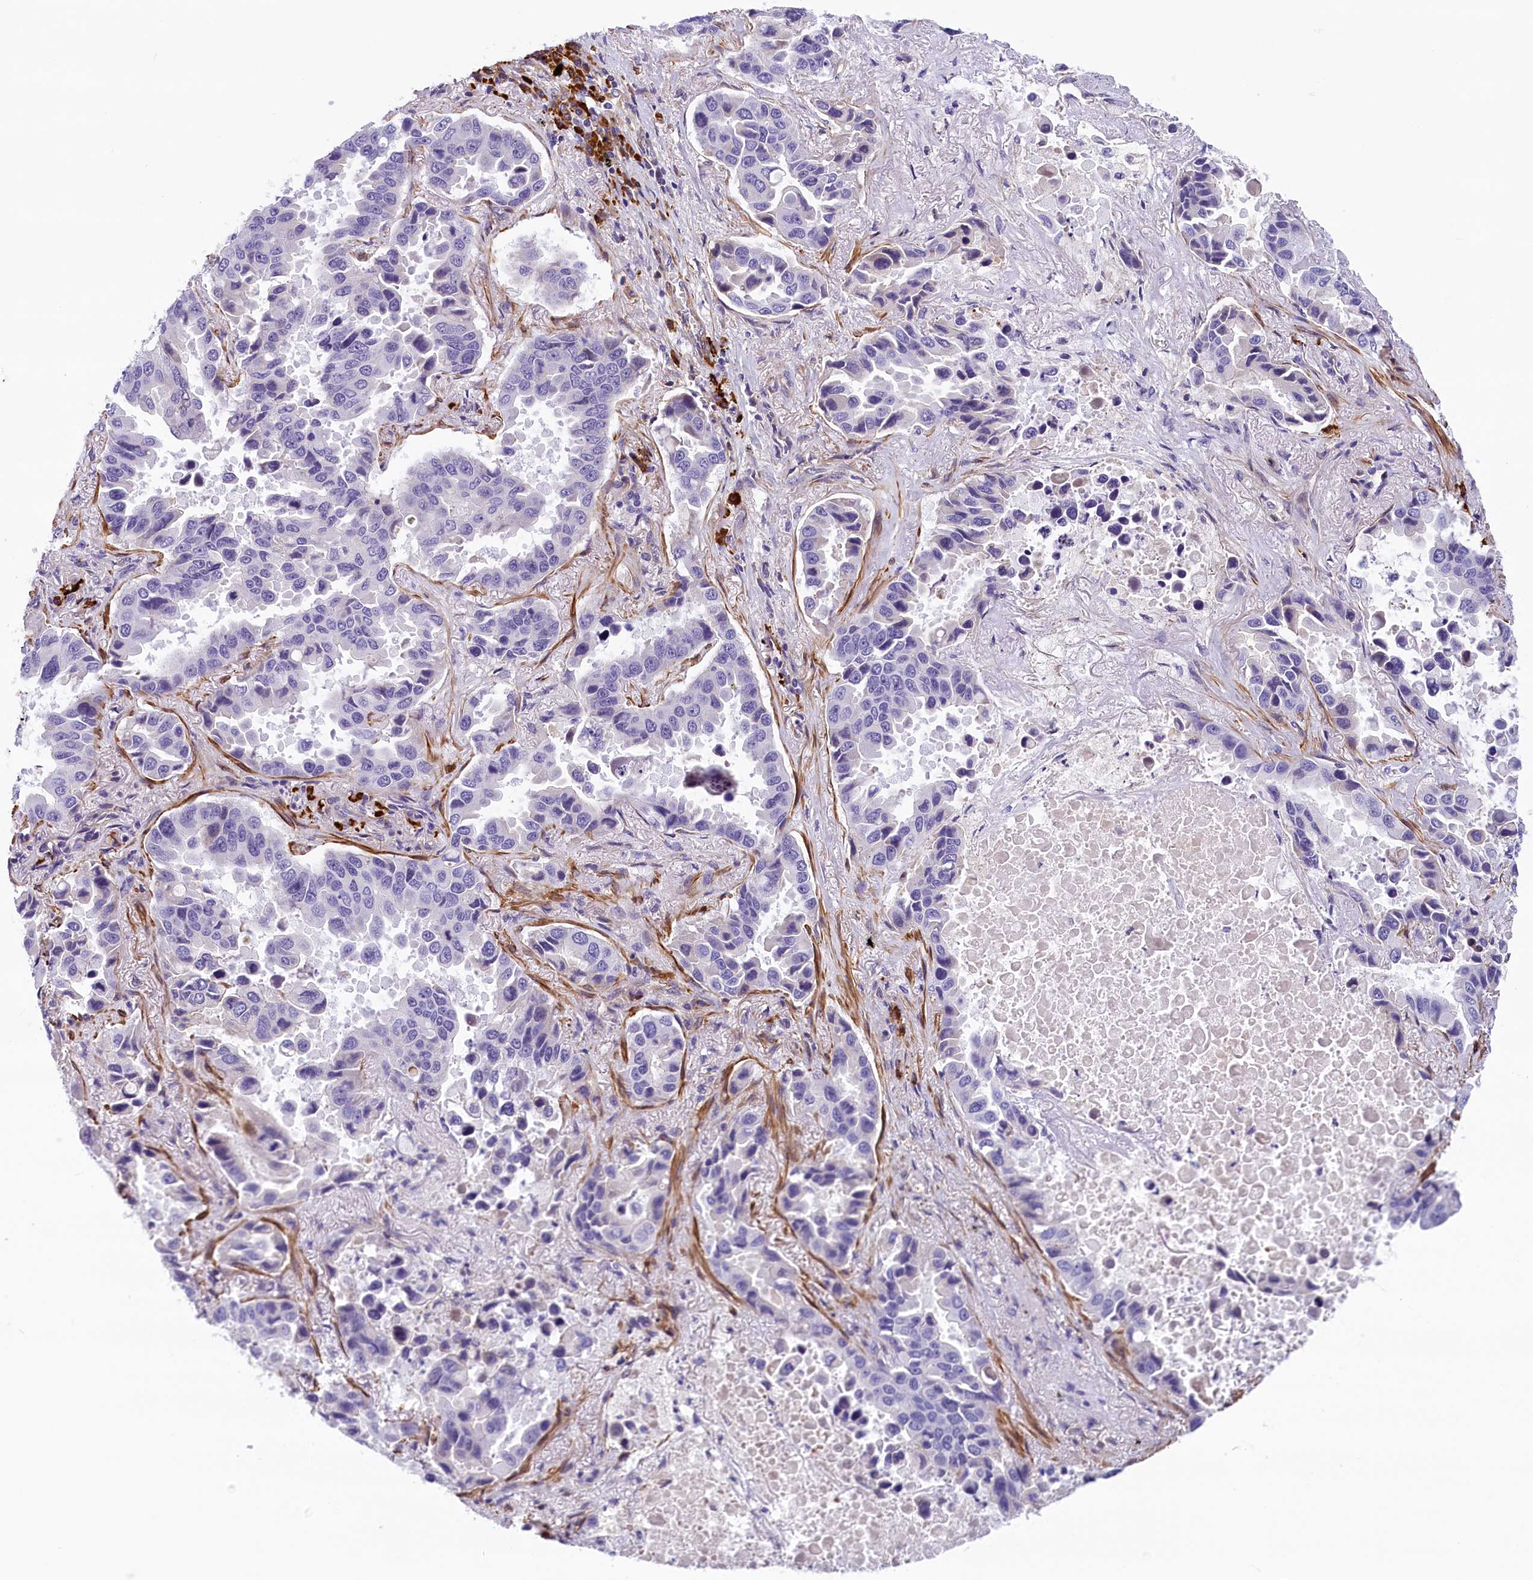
{"staining": {"intensity": "negative", "quantity": "none", "location": "none"}, "tissue": "lung cancer", "cell_type": "Tumor cells", "image_type": "cancer", "snomed": [{"axis": "morphology", "description": "Adenocarcinoma, NOS"}, {"axis": "topography", "description": "Lung"}], "caption": "High magnification brightfield microscopy of adenocarcinoma (lung) stained with DAB (3,3'-diaminobenzidine) (brown) and counterstained with hematoxylin (blue): tumor cells show no significant expression.", "gene": "BCL2L13", "patient": {"sex": "male", "age": 64}}